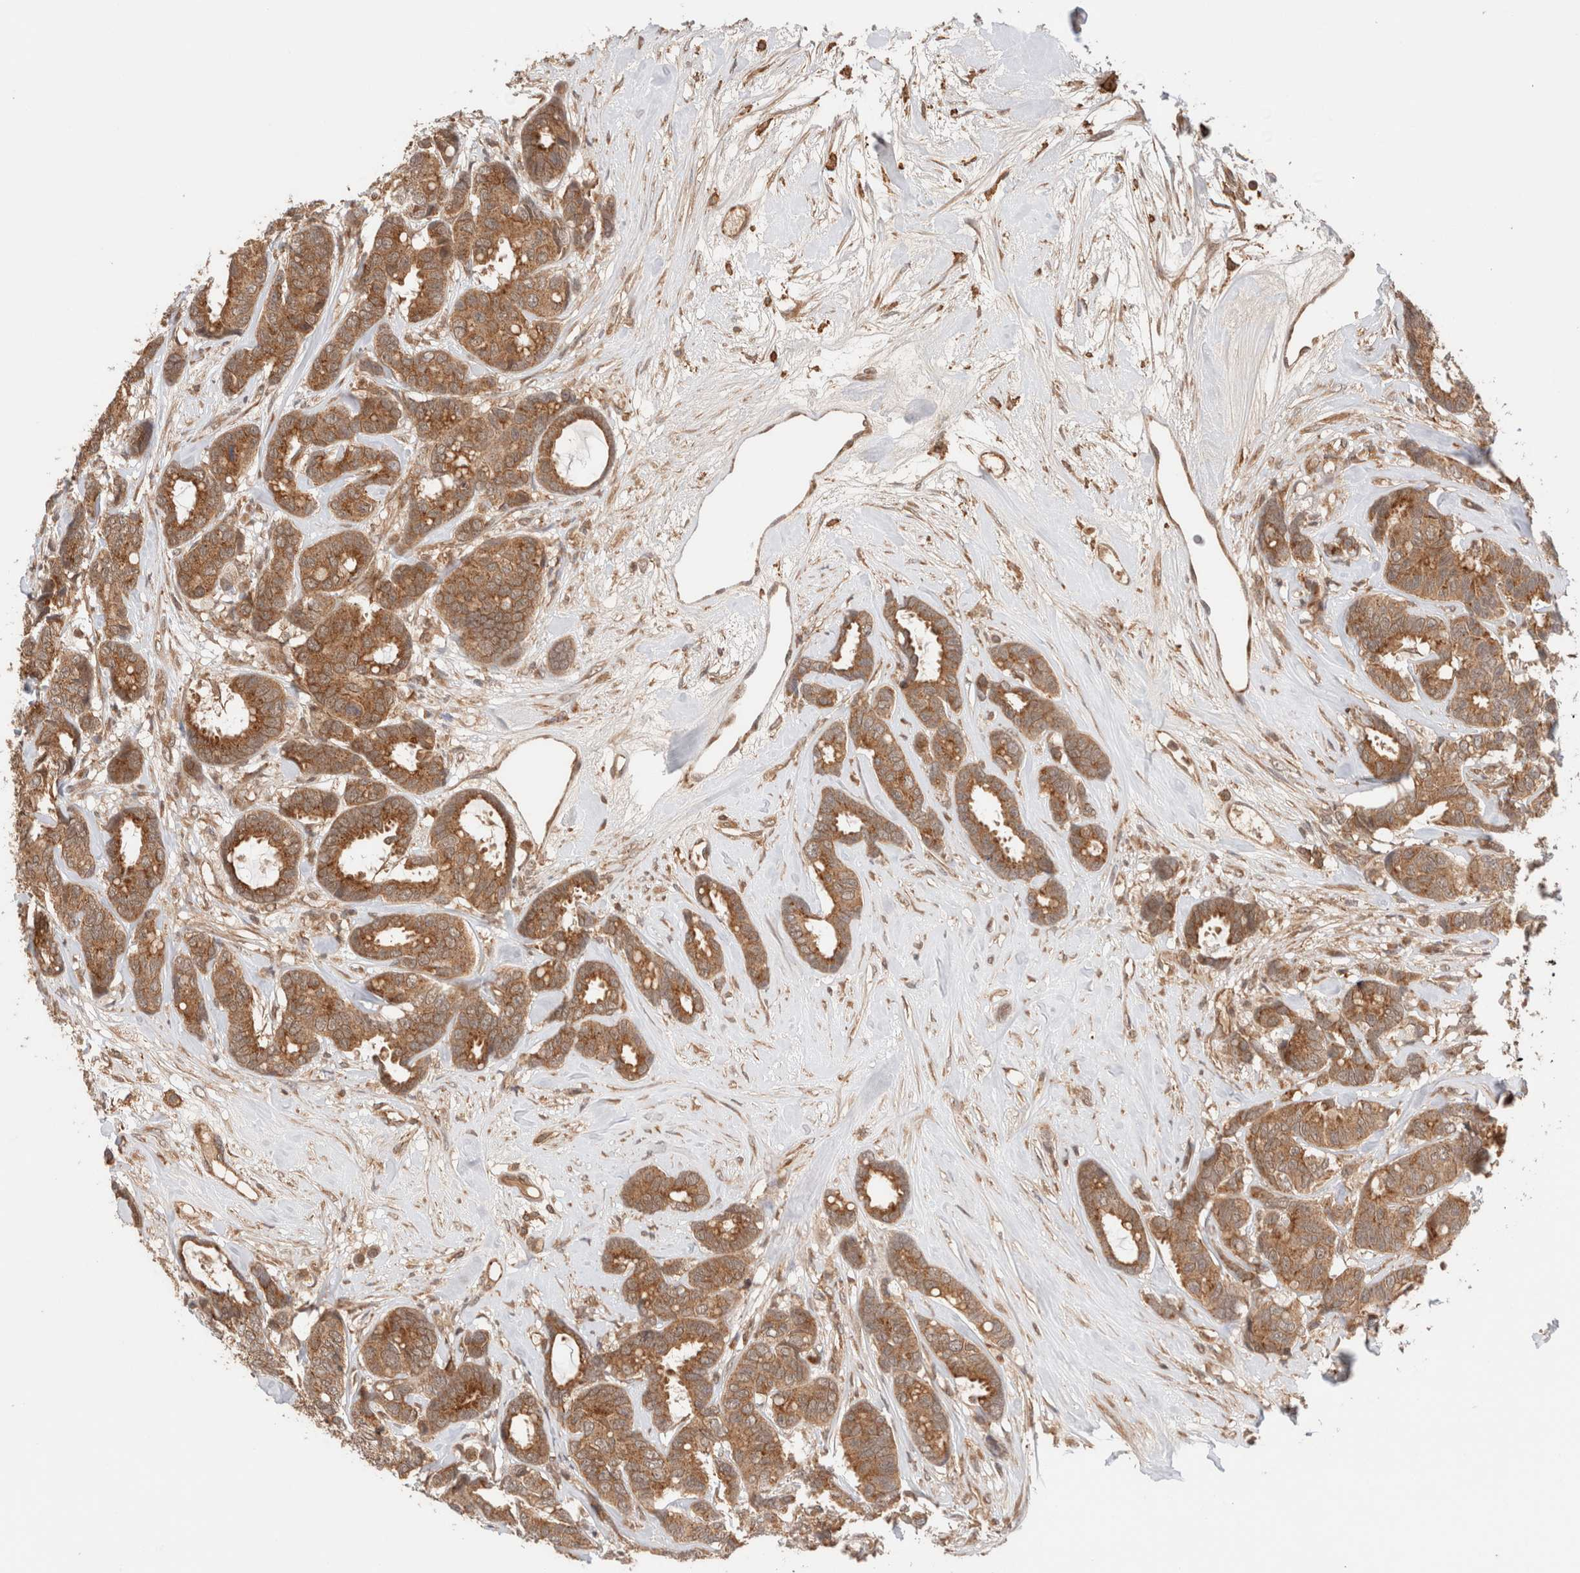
{"staining": {"intensity": "moderate", "quantity": ">75%", "location": "cytoplasmic/membranous"}, "tissue": "breast cancer", "cell_type": "Tumor cells", "image_type": "cancer", "snomed": [{"axis": "morphology", "description": "Duct carcinoma"}, {"axis": "topography", "description": "Breast"}], "caption": "Immunohistochemical staining of intraductal carcinoma (breast) exhibits medium levels of moderate cytoplasmic/membranous protein staining in approximately >75% of tumor cells.", "gene": "SIKE1", "patient": {"sex": "female", "age": 87}}